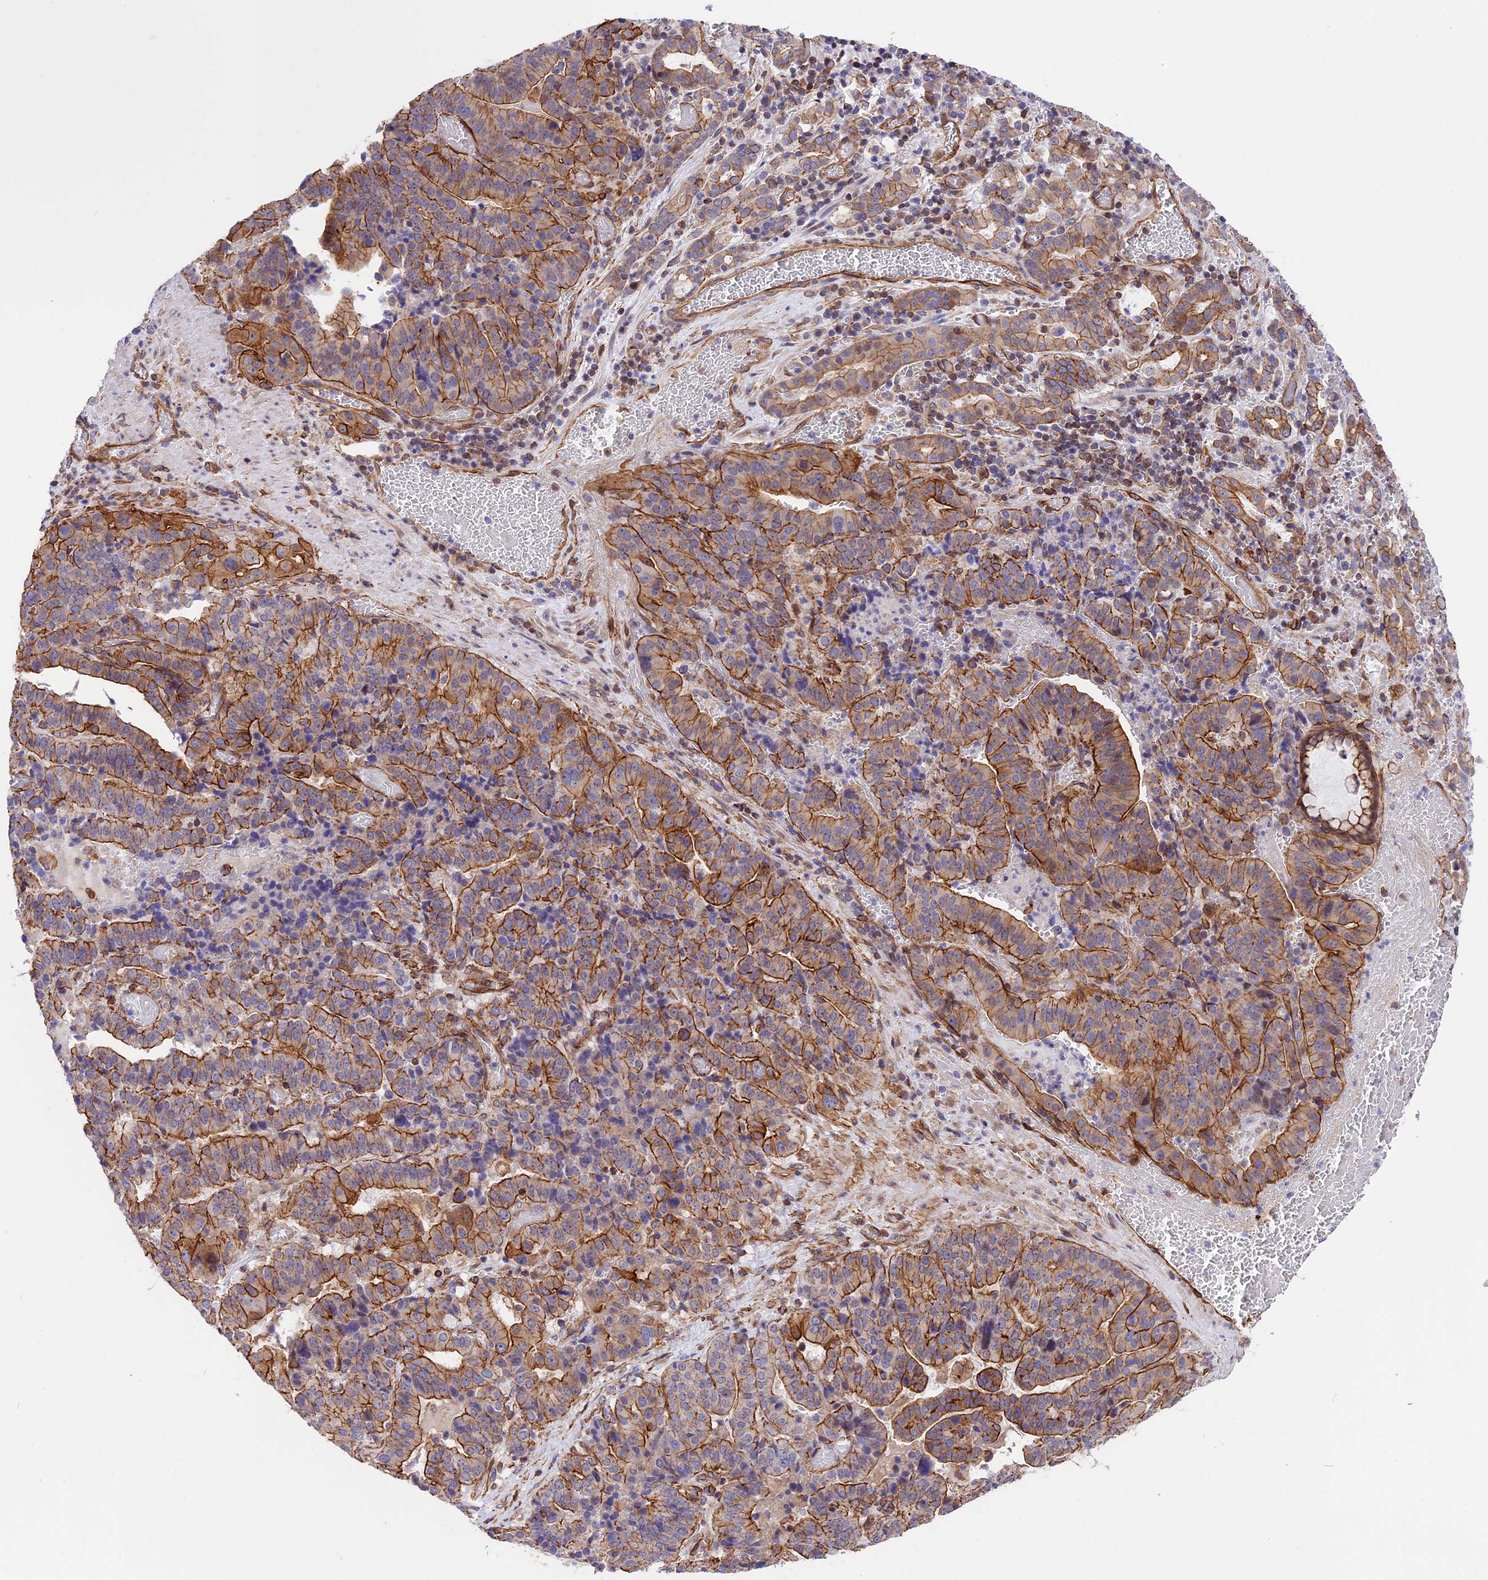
{"staining": {"intensity": "moderate", "quantity": ">75%", "location": "cytoplasmic/membranous"}, "tissue": "stomach cancer", "cell_type": "Tumor cells", "image_type": "cancer", "snomed": [{"axis": "morphology", "description": "Adenocarcinoma, NOS"}, {"axis": "topography", "description": "Stomach"}], "caption": "Moderate cytoplasmic/membranous expression is appreciated in approximately >75% of tumor cells in stomach adenocarcinoma.", "gene": "R3HDM4", "patient": {"sex": "male", "age": 48}}